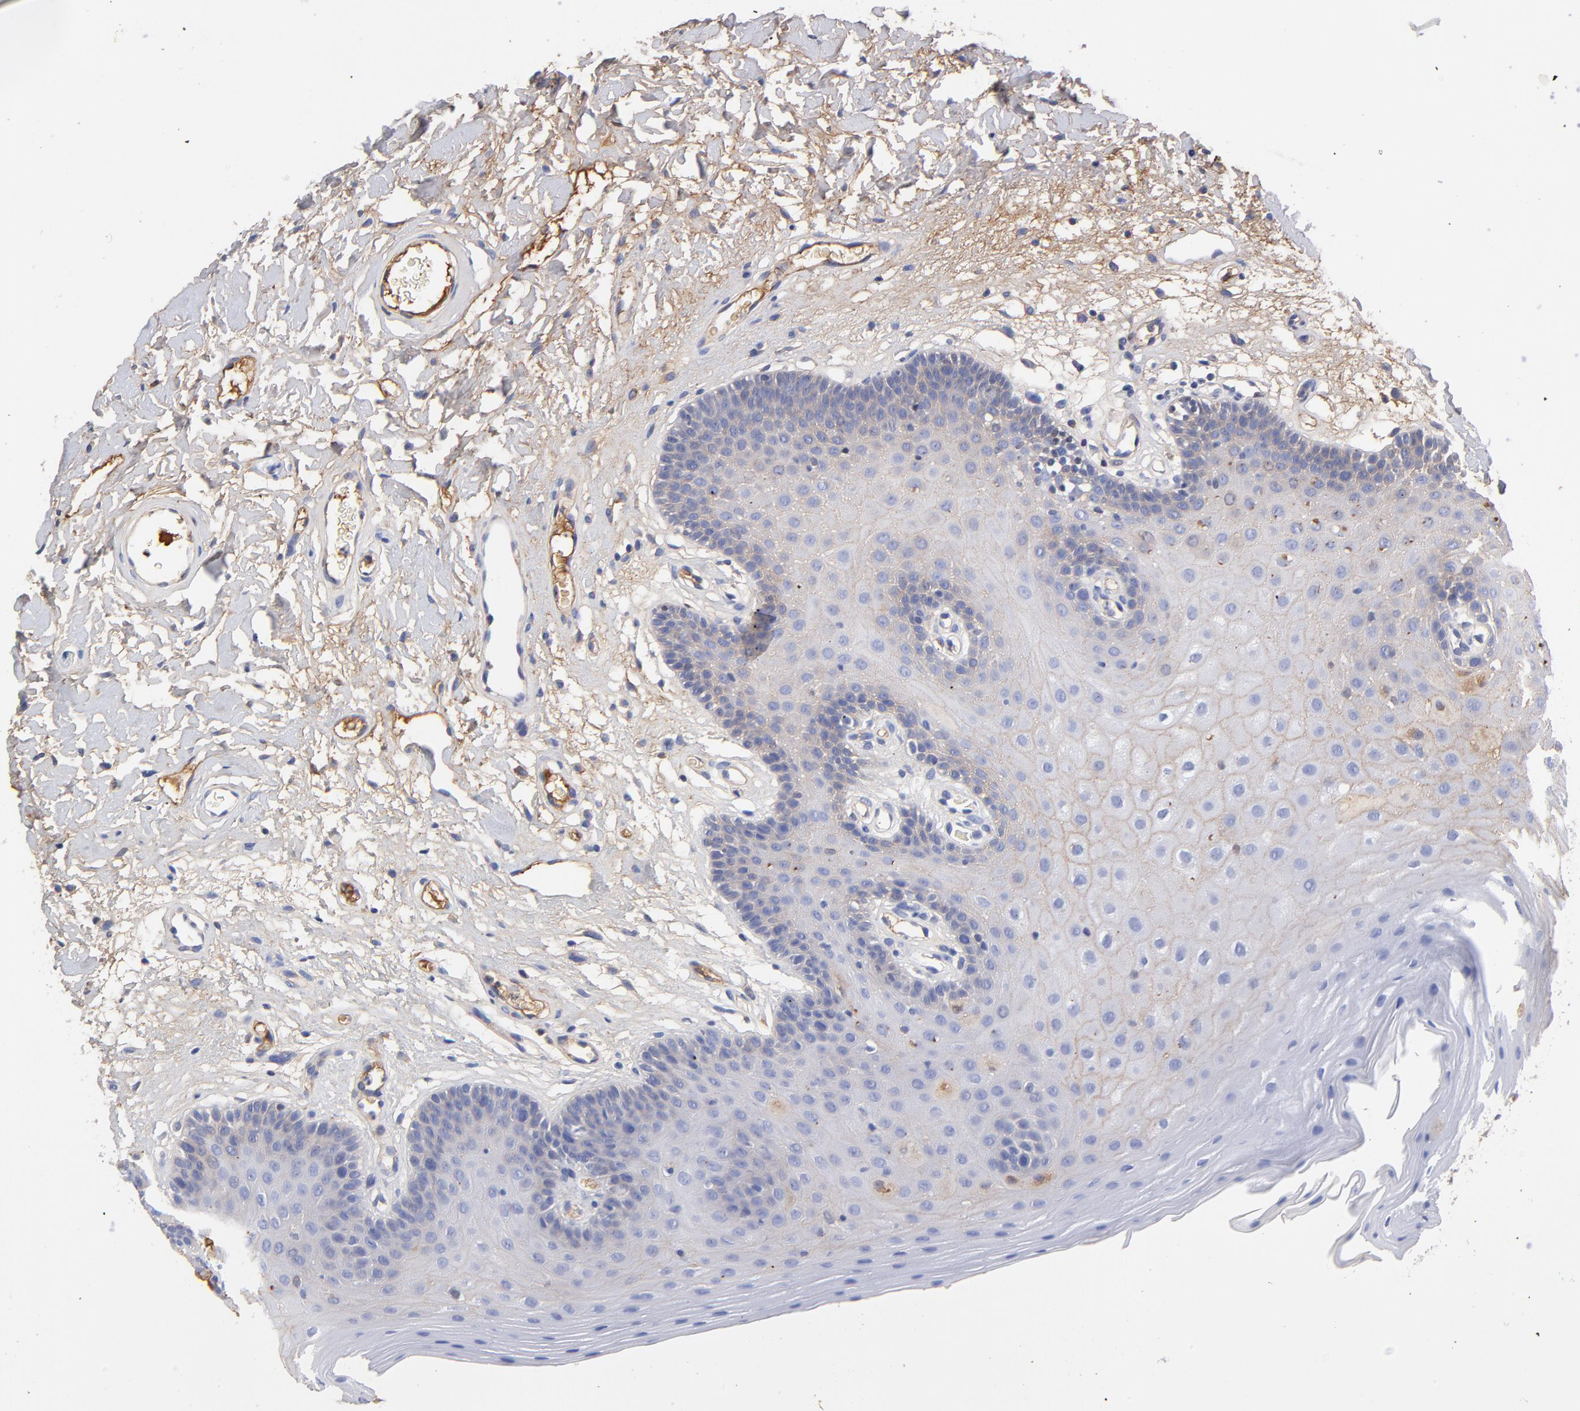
{"staining": {"intensity": "weak", "quantity": "25%-75%", "location": "cytoplasmic/membranous"}, "tissue": "oral mucosa", "cell_type": "Squamous epithelial cells", "image_type": "normal", "snomed": [{"axis": "morphology", "description": "Normal tissue, NOS"}, {"axis": "morphology", "description": "Squamous cell carcinoma, NOS"}, {"axis": "topography", "description": "Skeletal muscle"}, {"axis": "topography", "description": "Oral tissue"}, {"axis": "topography", "description": "Head-Neck"}], "caption": "Immunohistochemistry micrograph of benign oral mucosa: human oral mucosa stained using immunohistochemistry exhibits low levels of weak protein expression localized specifically in the cytoplasmic/membranous of squamous epithelial cells, appearing as a cytoplasmic/membranous brown color.", "gene": "IGLV3", "patient": {"sex": "male", "age": 71}}